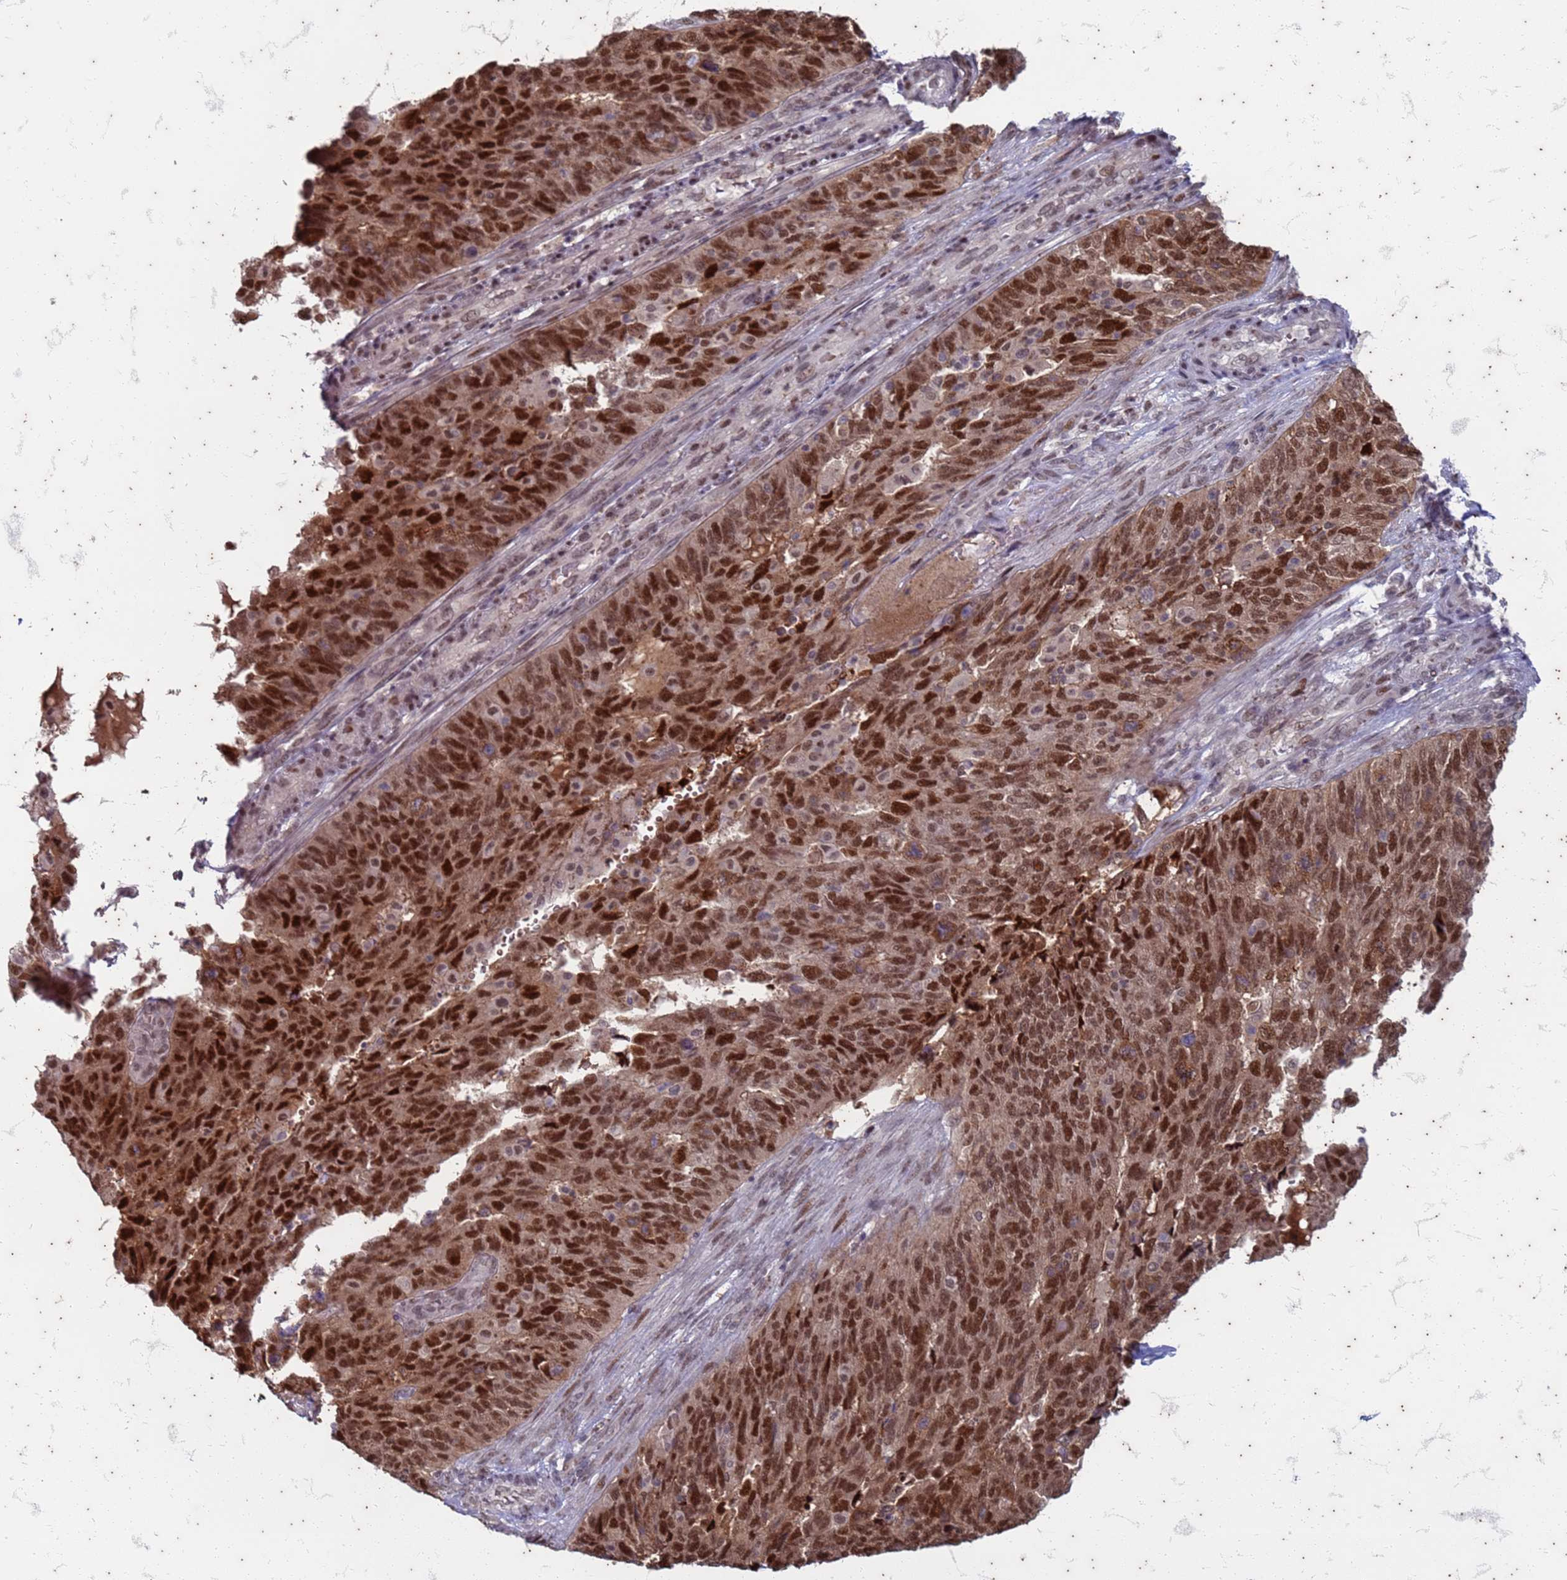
{"staining": {"intensity": "strong", "quantity": ">75%", "location": "nuclear"}, "tissue": "endometrial cancer", "cell_type": "Tumor cells", "image_type": "cancer", "snomed": [{"axis": "morphology", "description": "Adenocarcinoma, NOS"}, {"axis": "topography", "description": "Endometrium"}], "caption": "The histopathology image displays immunohistochemical staining of endometrial cancer (adenocarcinoma). There is strong nuclear staining is seen in approximately >75% of tumor cells. (DAB (3,3'-diaminobenzidine) IHC, brown staining for protein, blue staining for nuclei).", "gene": "TRMT6", "patient": {"sex": "female", "age": 66}}